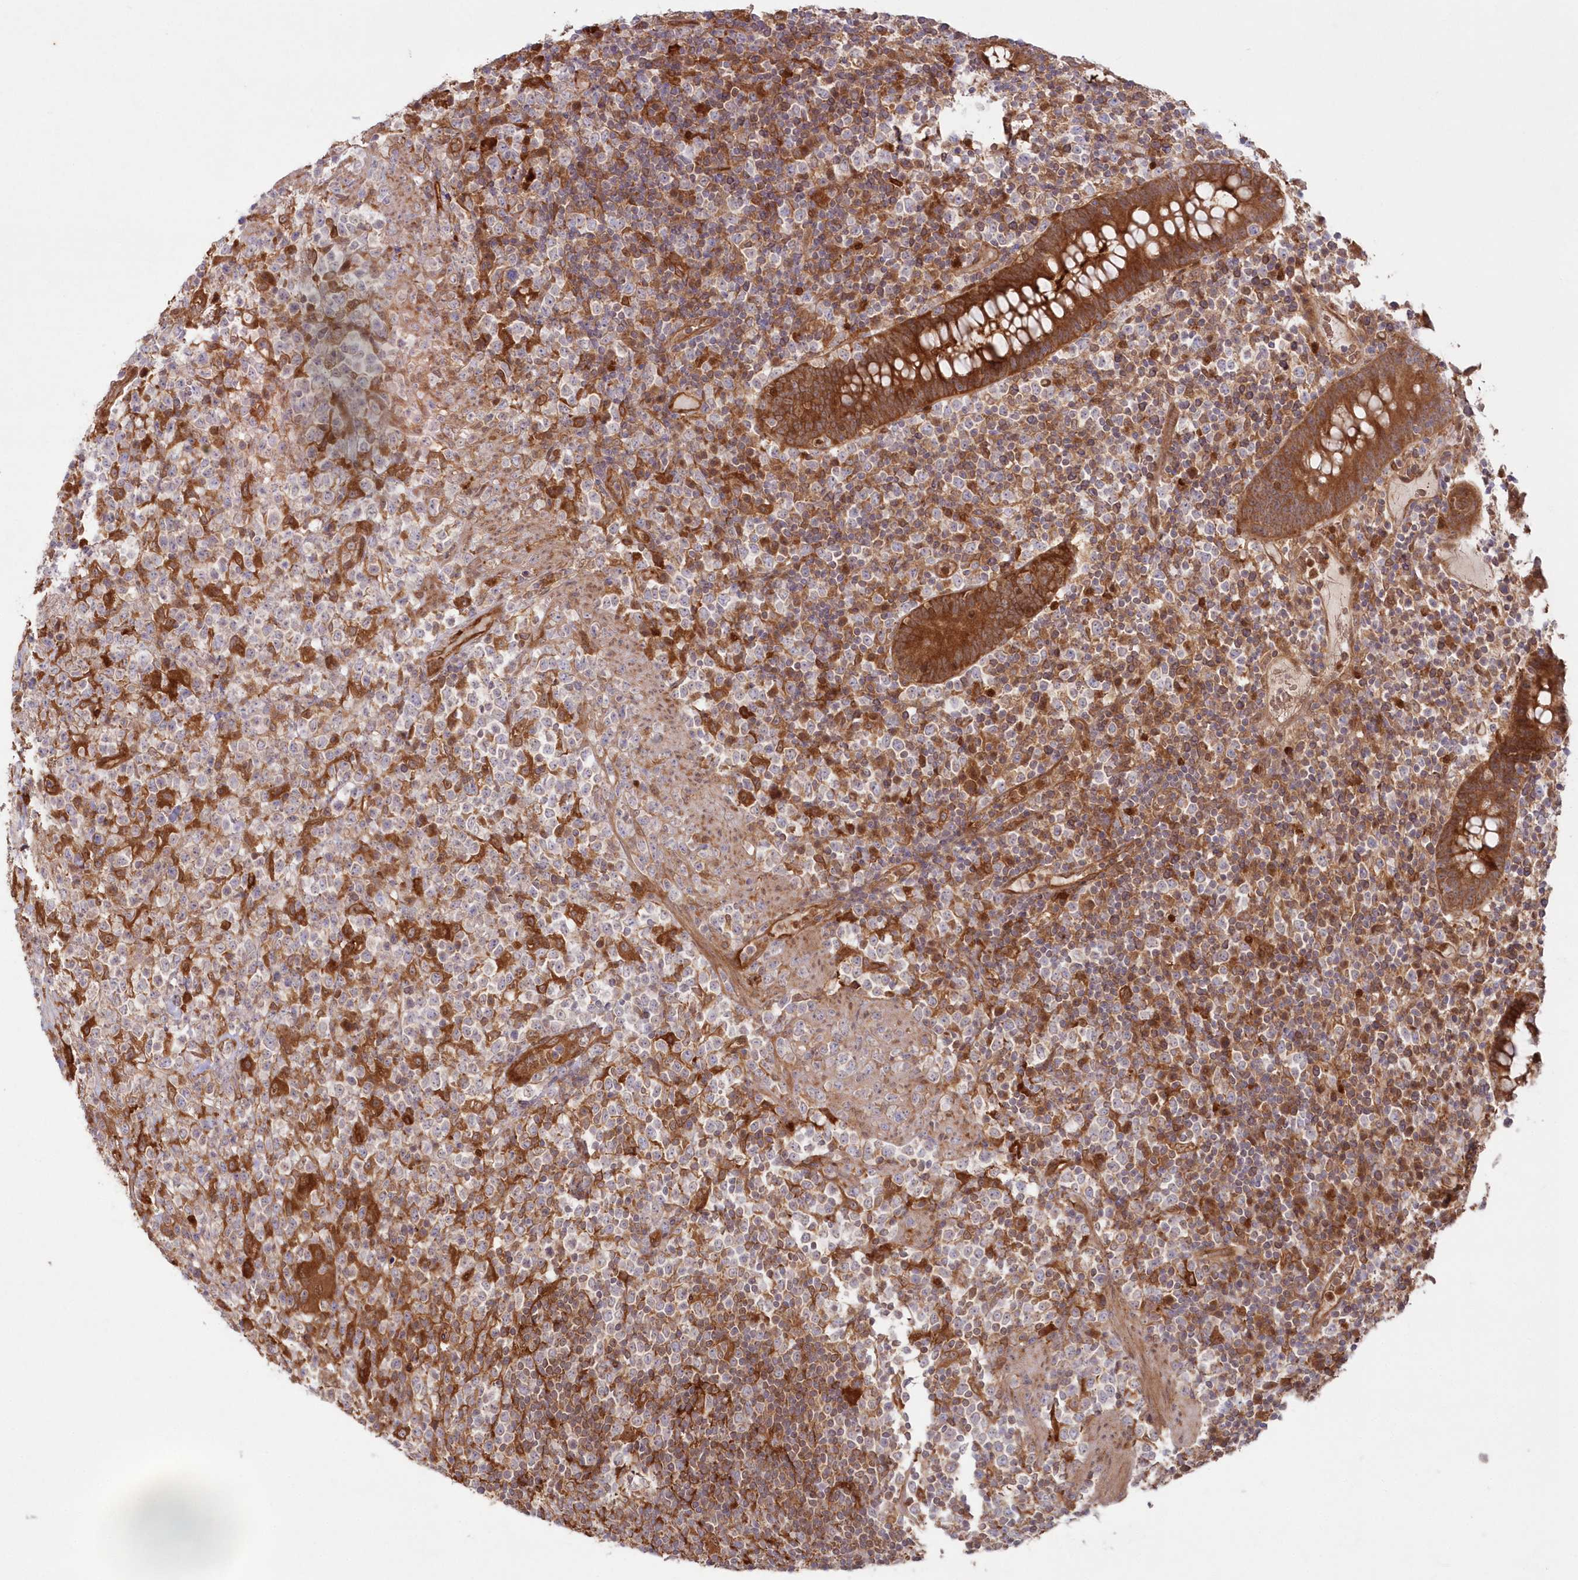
{"staining": {"intensity": "moderate", "quantity": "<25%", "location": "cytoplasmic/membranous"}, "tissue": "lymphoma", "cell_type": "Tumor cells", "image_type": "cancer", "snomed": [{"axis": "morphology", "description": "Malignant lymphoma, non-Hodgkin's type, High grade"}, {"axis": "topography", "description": "Colon"}], "caption": "Immunohistochemical staining of human lymphoma shows low levels of moderate cytoplasmic/membranous expression in about <25% of tumor cells.", "gene": "GBE1", "patient": {"sex": "female", "age": 53}}